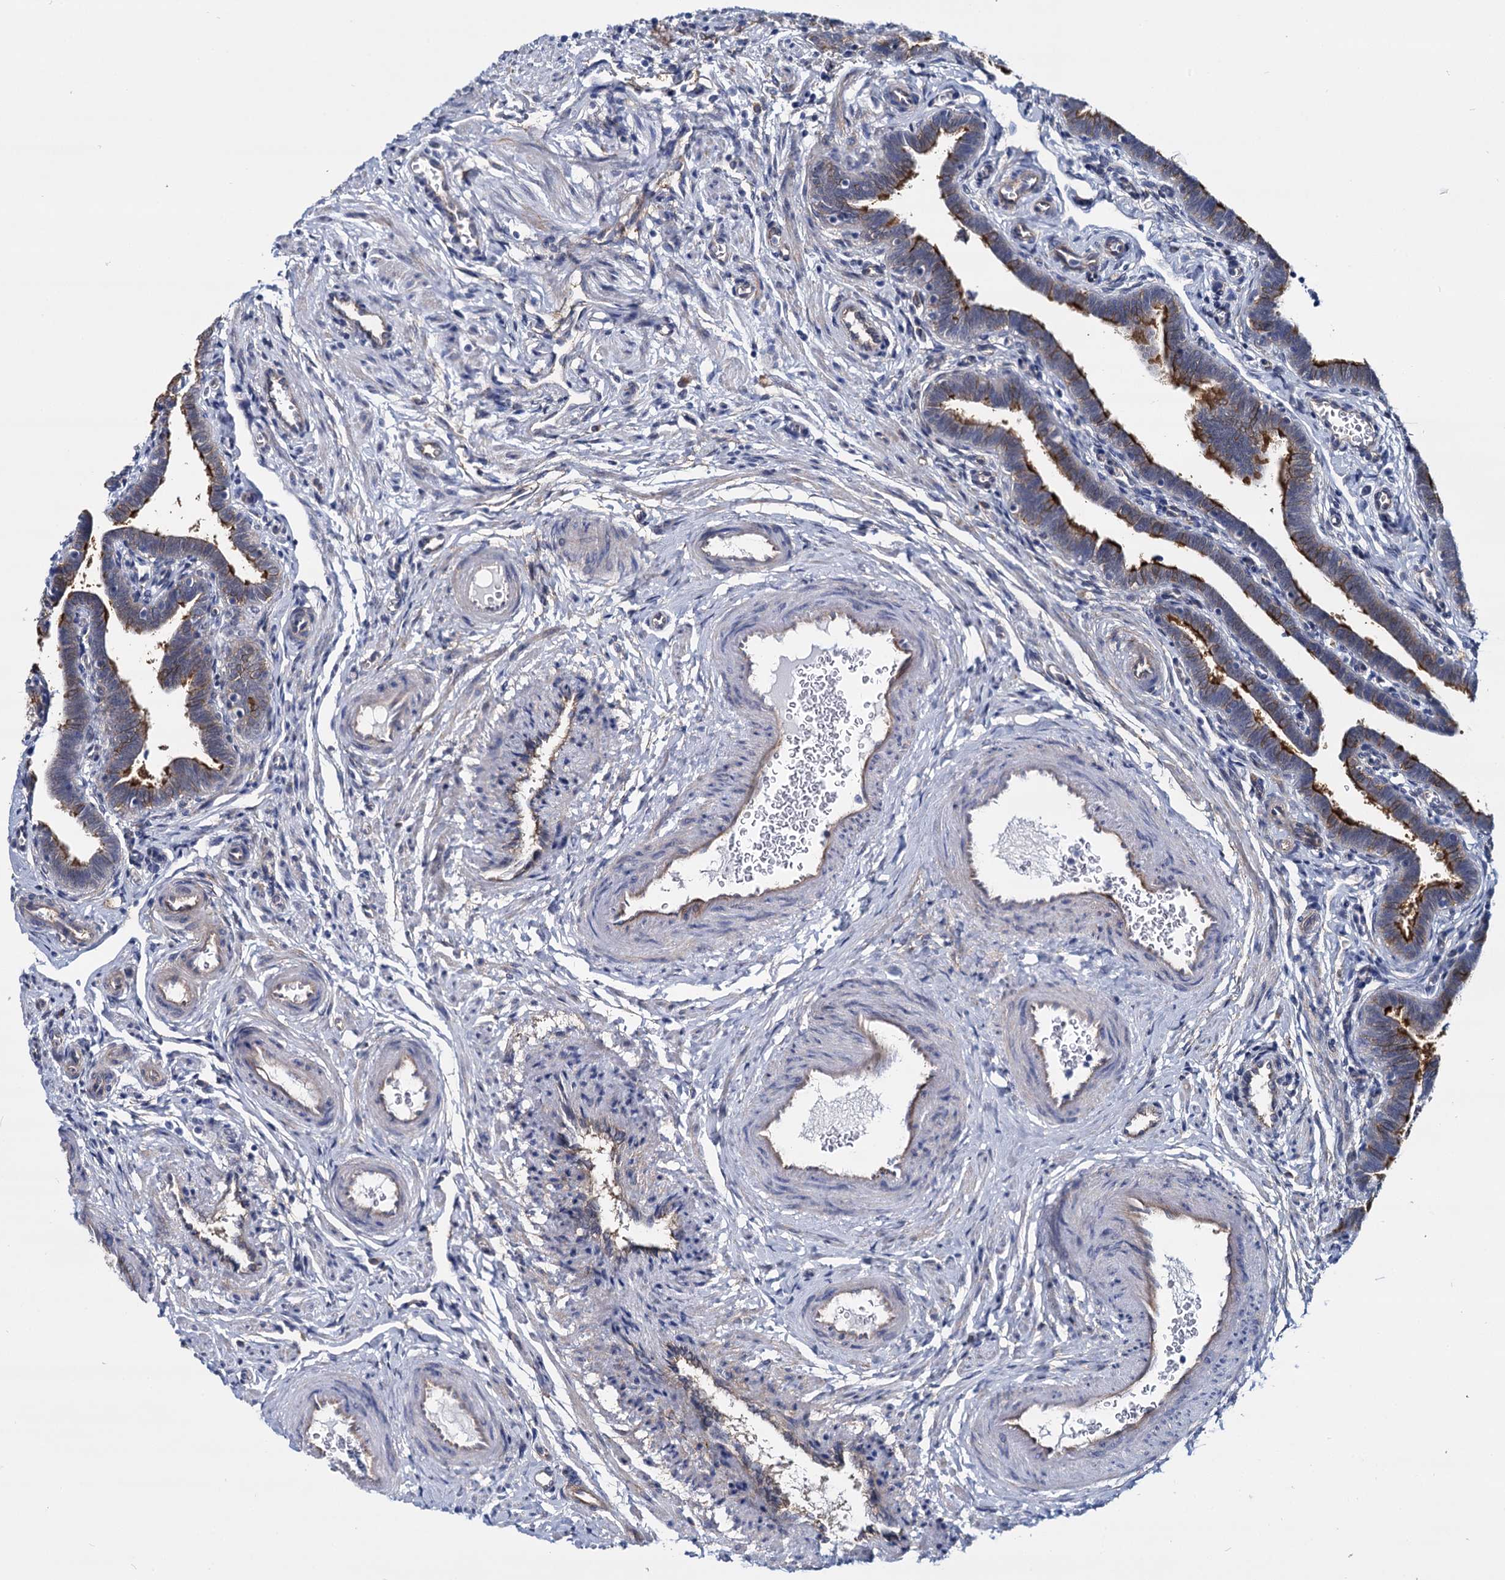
{"staining": {"intensity": "moderate", "quantity": "25%-75%", "location": "cytoplasmic/membranous"}, "tissue": "fallopian tube", "cell_type": "Glandular cells", "image_type": "normal", "snomed": [{"axis": "morphology", "description": "Normal tissue, NOS"}, {"axis": "topography", "description": "Fallopian tube"}], "caption": "Immunohistochemistry (IHC) staining of unremarkable fallopian tube, which exhibits medium levels of moderate cytoplasmic/membranous staining in approximately 25%-75% of glandular cells indicating moderate cytoplasmic/membranous protein positivity. The staining was performed using DAB (brown) for protein detection and nuclei were counterstained in hematoxylin (blue).", "gene": "STXBP1", "patient": {"sex": "female", "age": 36}}